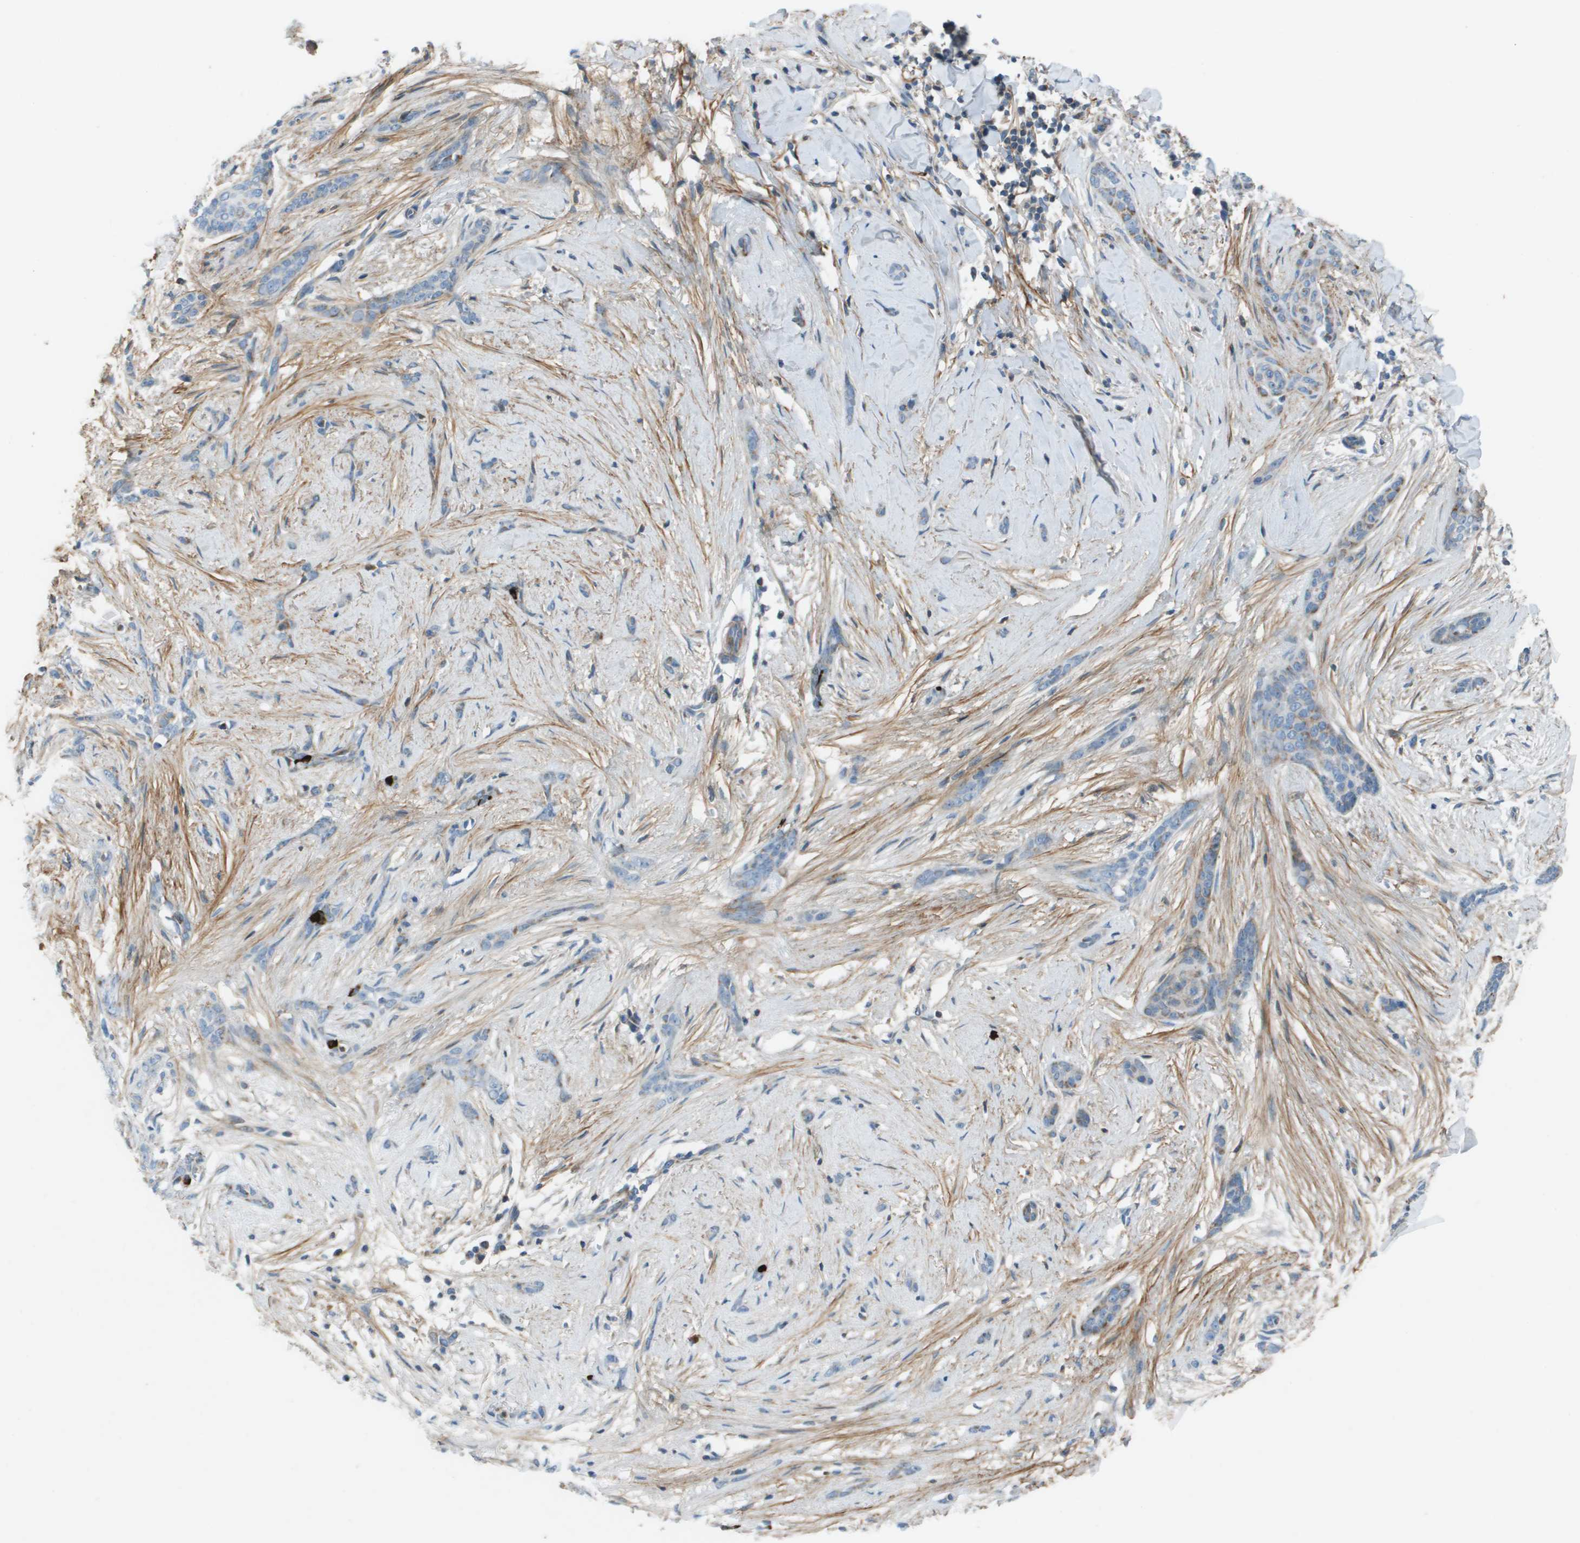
{"staining": {"intensity": "weak", "quantity": "<25%", "location": "cytoplasmic/membranous"}, "tissue": "skin cancer", "cell_type": "Tumor cells", "image_type": "cancer", "snomed": [{"axis": "morphology", "description": "Basal cell carcinoma"}, {"axis": "morphology", "description": "Adnexal tumor, benign"}, {"axis": "topography", "description": "Skin"}], "caption": "Immunohistochemistry histopathology image of neoplastic tissue: human skin cancer stained with DAB displays no significant protein expression in tumor cells.", "gene": "GALNT6", "patient": {"sex": "female", "age": 42}}